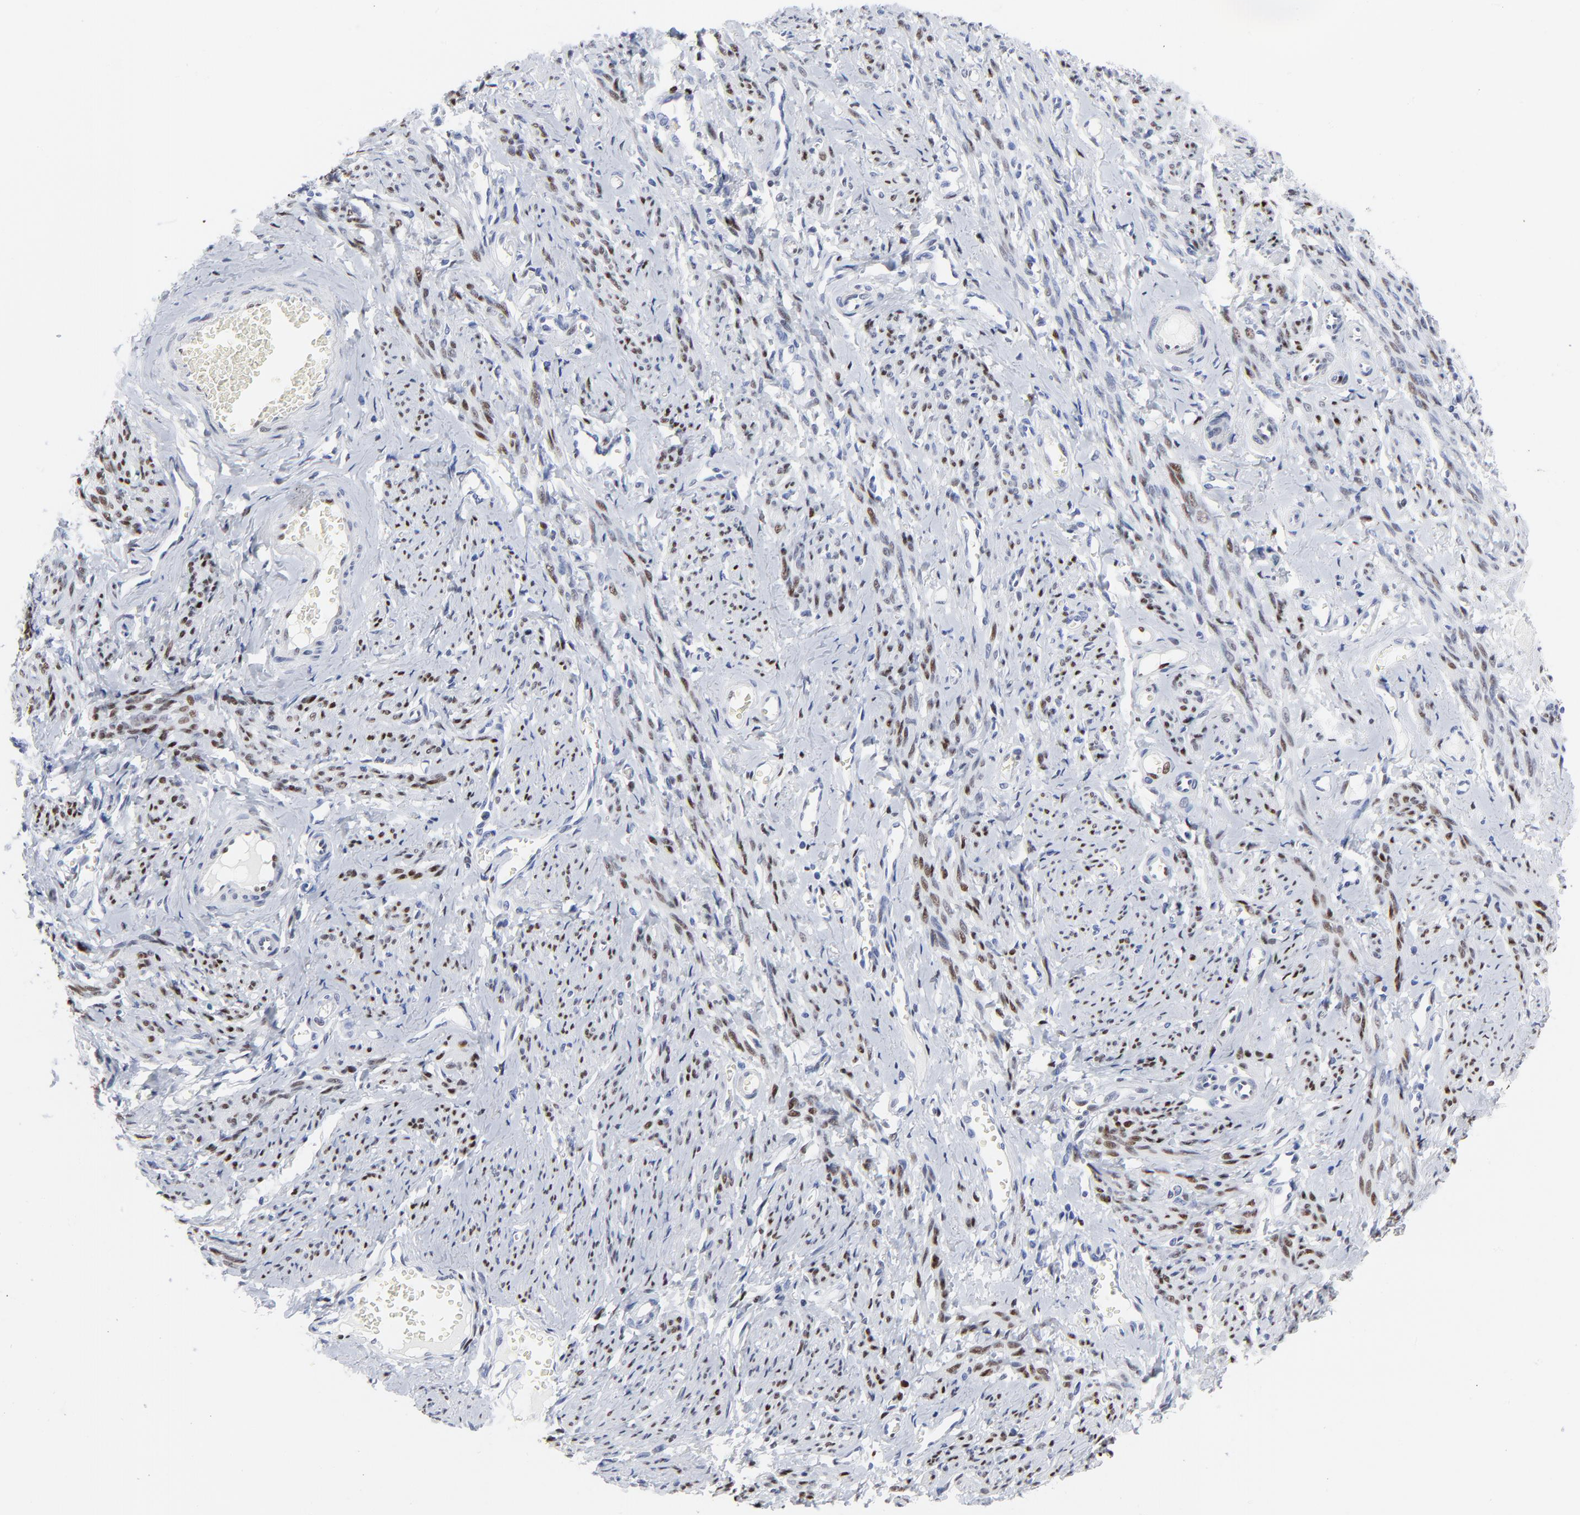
{"staining": {"intensity": "moderate", "quantity": "25%-75%", "location": "nuclear"}, "tissue": "smooth muscle", "cell_type": "Smooth muscle cells", "image_type": "normal", "snomed": [{"axis": "morphology", "description": "Normal tissue, NOS"}, {"axis": "topography", "description": "Cervix"}, {"axis": "topography", "description": "Endometrium"}], "caption": "Human smooth muscle stained with a brown dye exhibits moderate nuclear positive positivity in about 25%-75% of smooth muscle cells.", "gene": "JUN", "patient": {"sex": "female", "age": 65}}